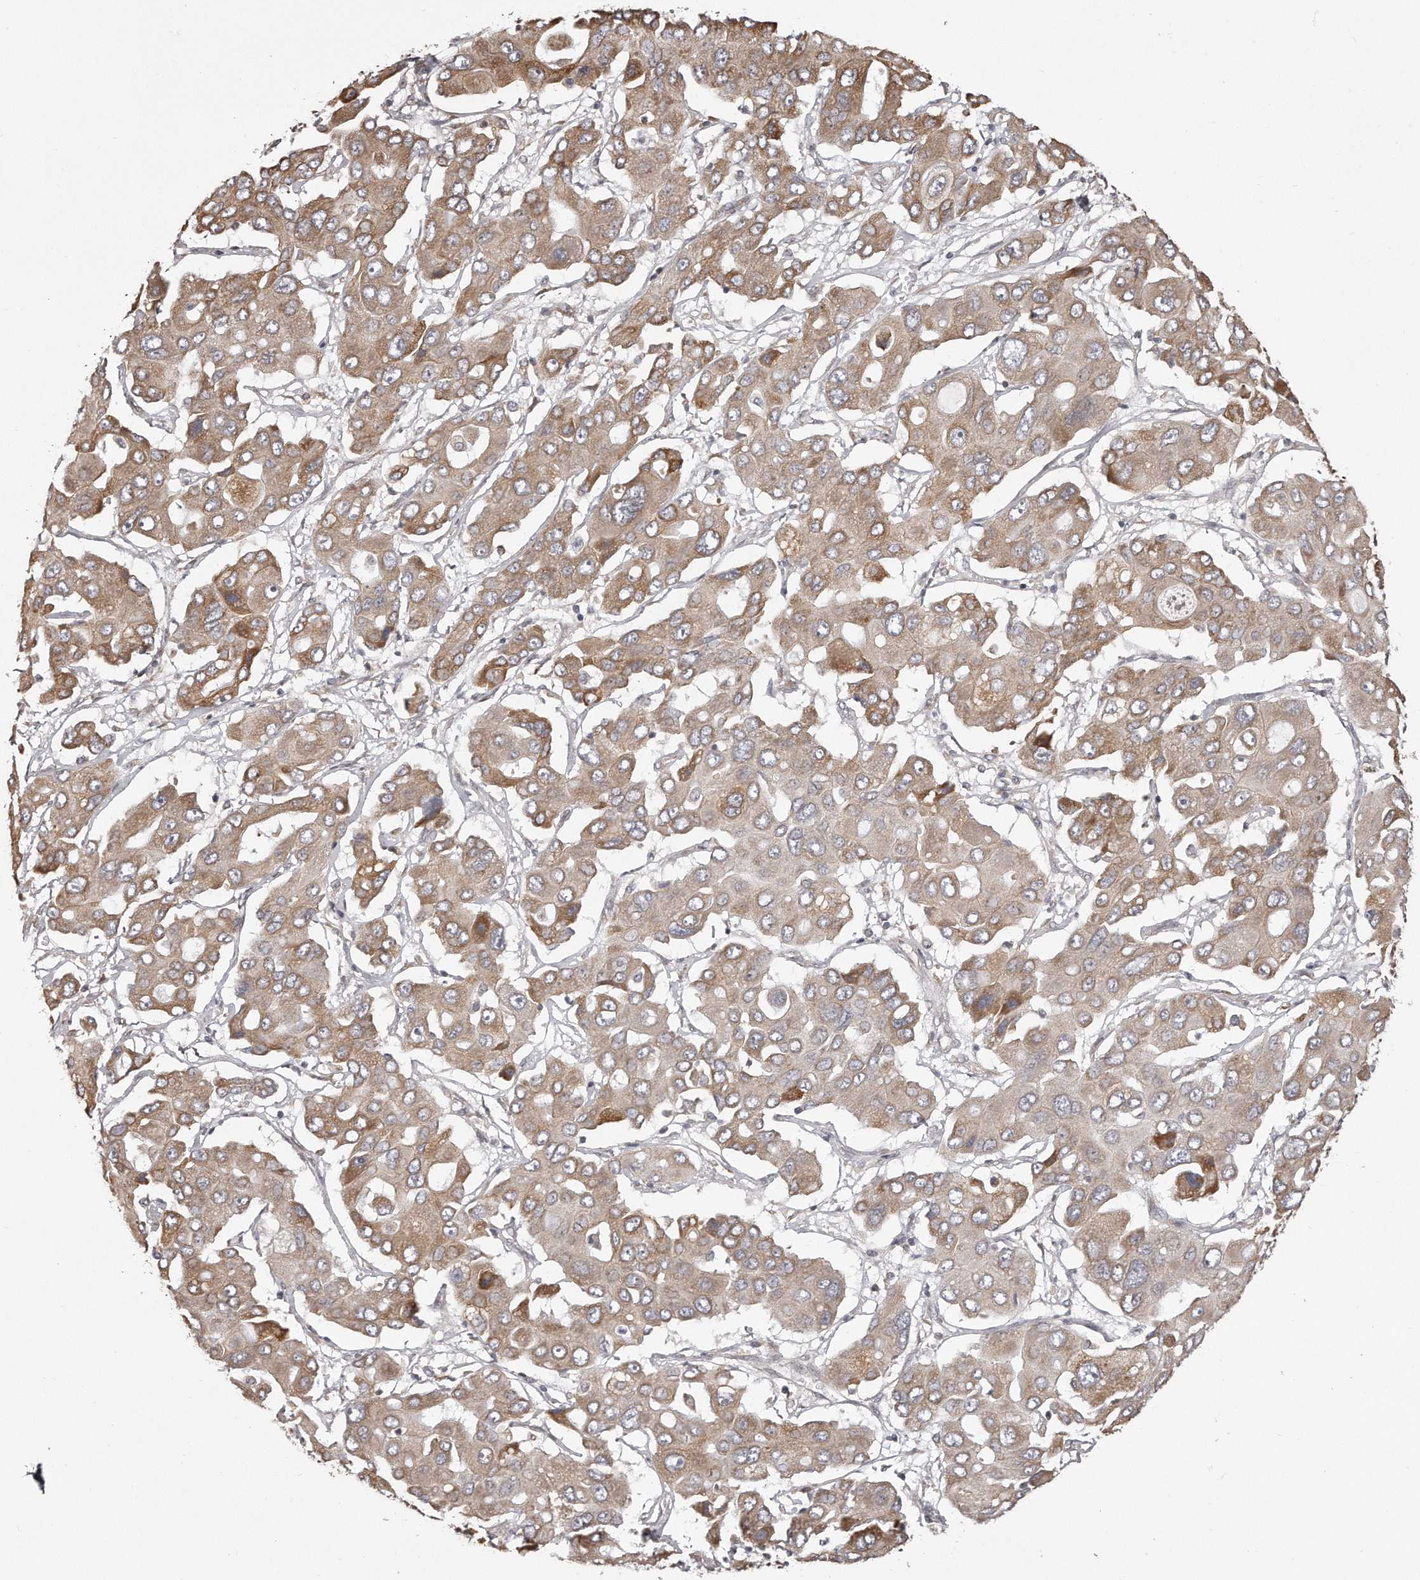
{"staining": {"intensity": "moderate", "quantity": ">75%", "location": "cytoplasmic/membranous"}, "tissue": "liver cancer", "cell_type": "Tumor cells", "image_type": "cancer", "snomed": [{"axis": "morphology", "description": "Cholangiocarcinoma"}, {"axis": "topography", "description": "Liver"}], "caption": "Cholangiocarcinoma (liver) stained for a protein (brown) reveals moderate cytoplasmic/membranous positive staining in about >75% of tumor cells.", "gene": "TRAPPC14", "patient": {"sex": "male", "age": 67}}